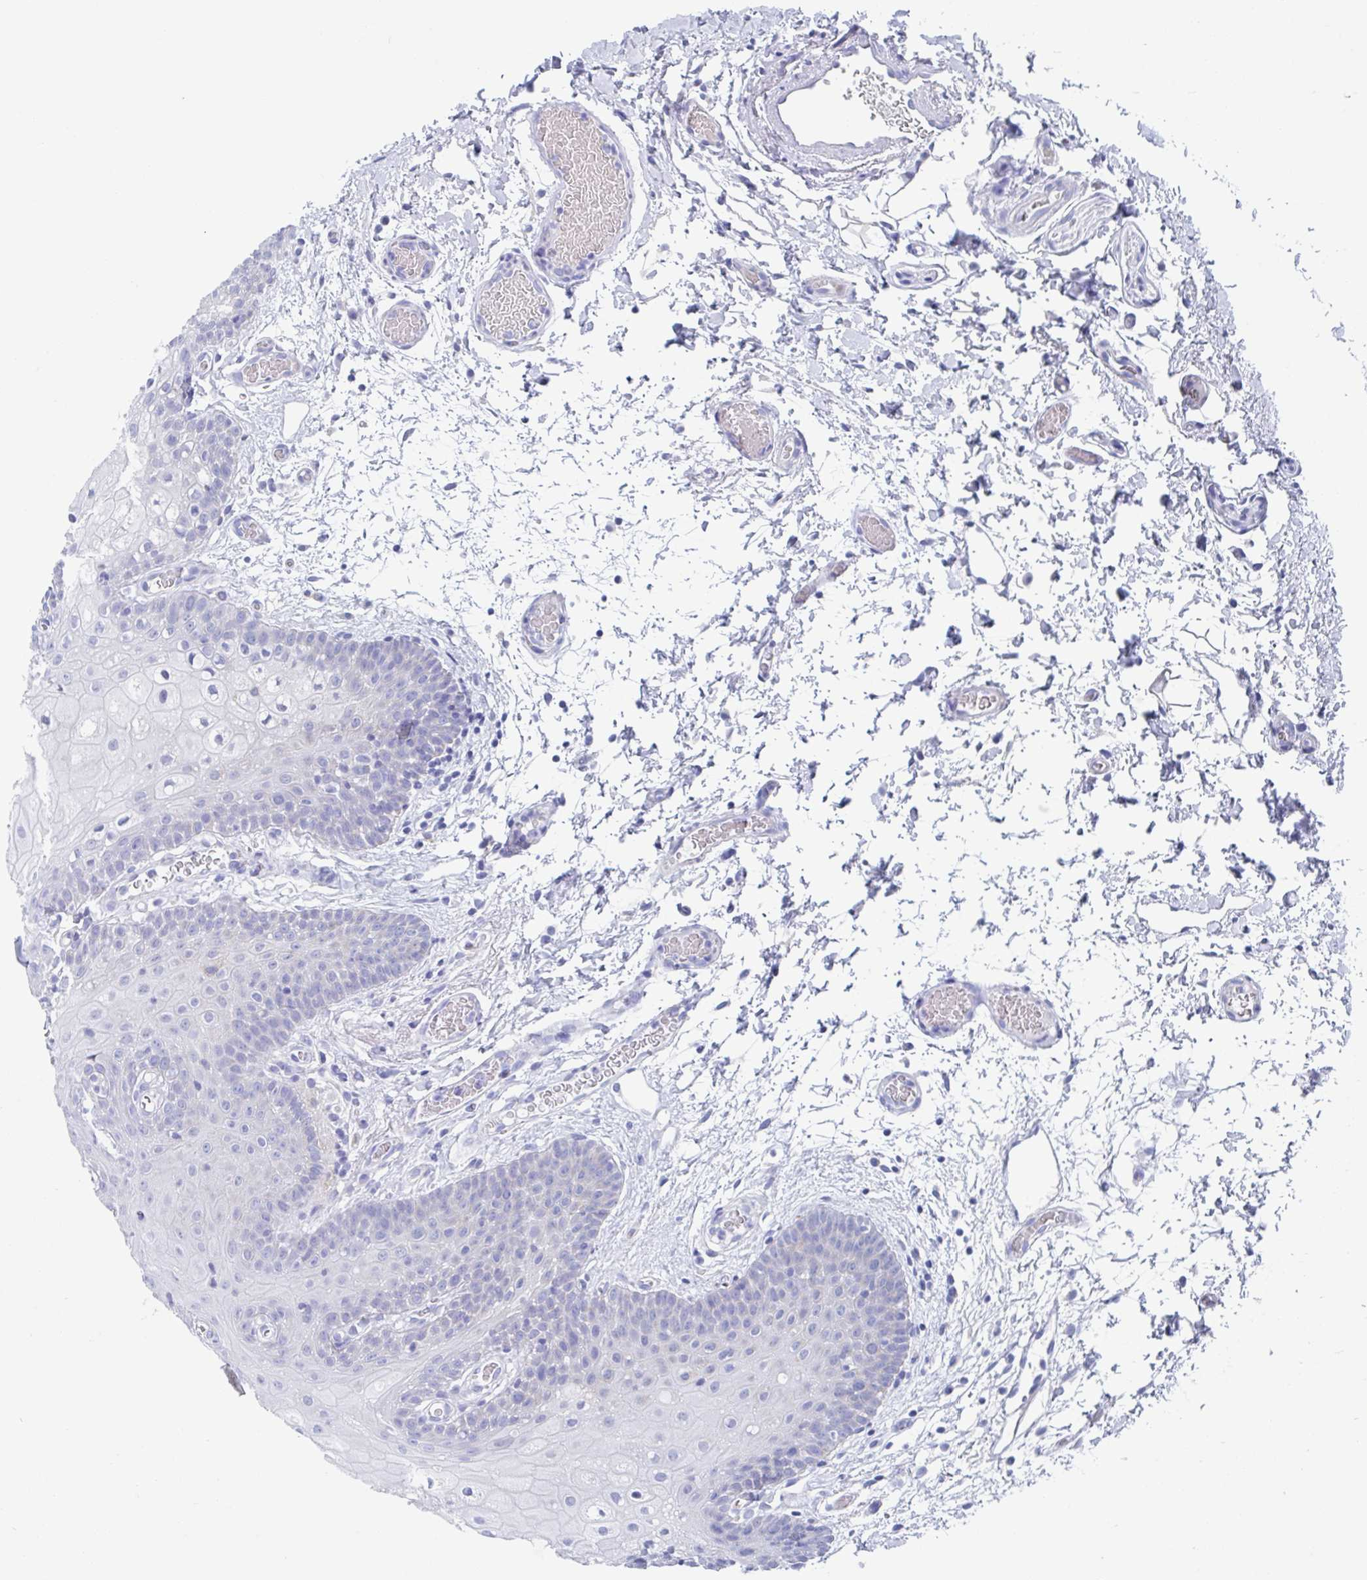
{"staining": {"intensity": "weak", "quantity": "<25%", "location": "cytoplasmic/membranous"}, "tissue": "oral mucosa", "cell_type": "Squamous epithelial cells", "image_type": "normal", "snomed": [{"axis": "morphology", "description": "Normal tissue, NOS"}, {"axis": "morphology", "description": "Squamous cell carcinoma, NOS"}, {"axis": "topography", "description": "Oral tissue"}, {"axis": "topography", "description": "Tounge, NOS"}, {"axis": "topography", "description": "Head-Neck"}], "caption": "DAB immunohistochemical staining of normal oral mucosa reveals no significant positivity in squamous epithelial cells.", "gene": "FCGR3A", "patient": {"sex": "male", "age": 76}}